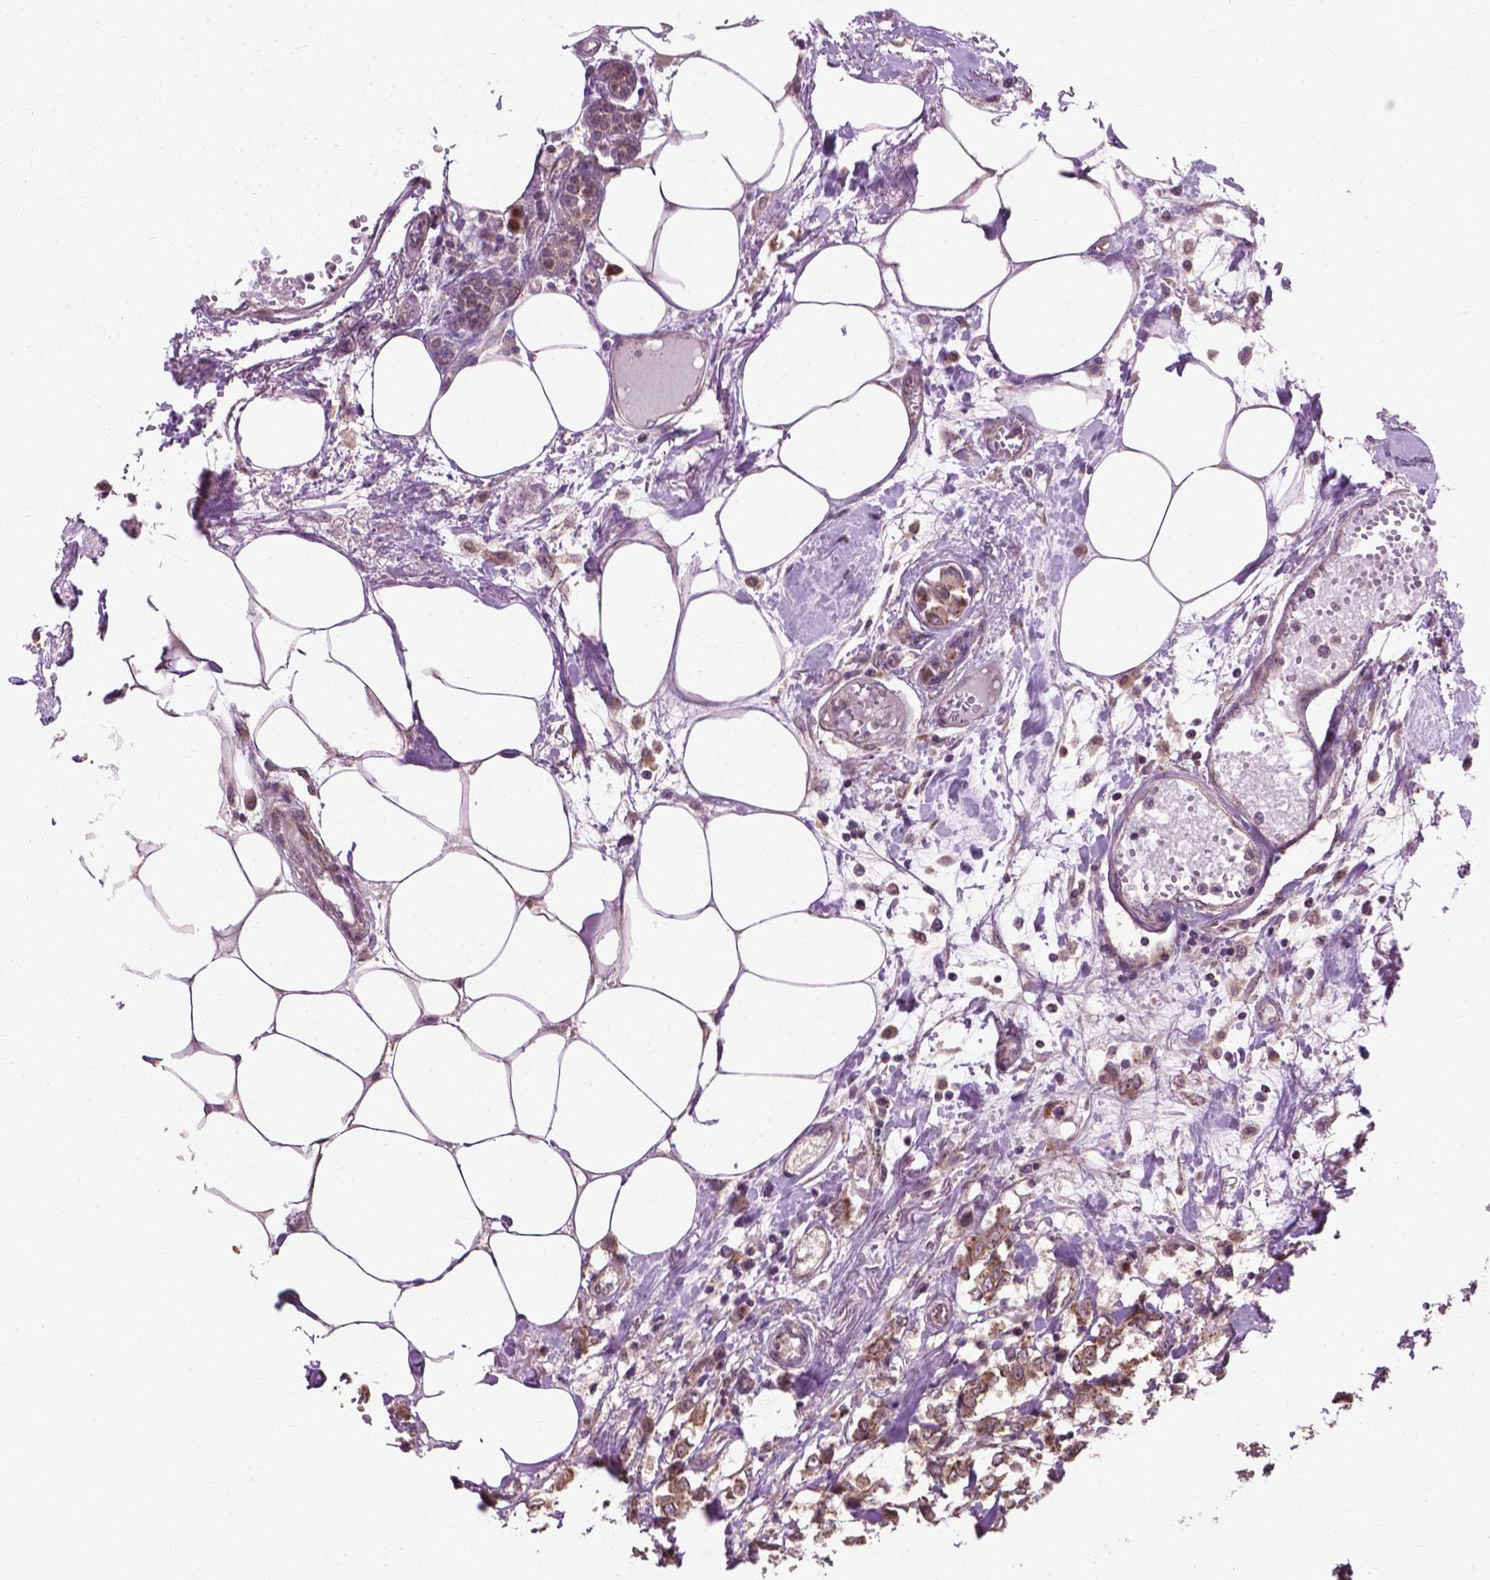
{"staining": {"intensity": "weak", "quantity": ">75%", "location": "cytoplasmic/membranous"}, "tissue": "breast cancer", "cell_type": "Tumor cells", "image_type": "cancer", "snomed": [{"axis": "morphology", "description": "Duct carcinoma"}, {"axis": "topography", "description": "Breast"}], "caption": "A brown stain shows weak cytoplasmic/membranous expression of a protein in breast invasive ductal carcinoma tumor cells.", "gene": "PPP1CB", "patient": {"sex": "female", "age": 94}}